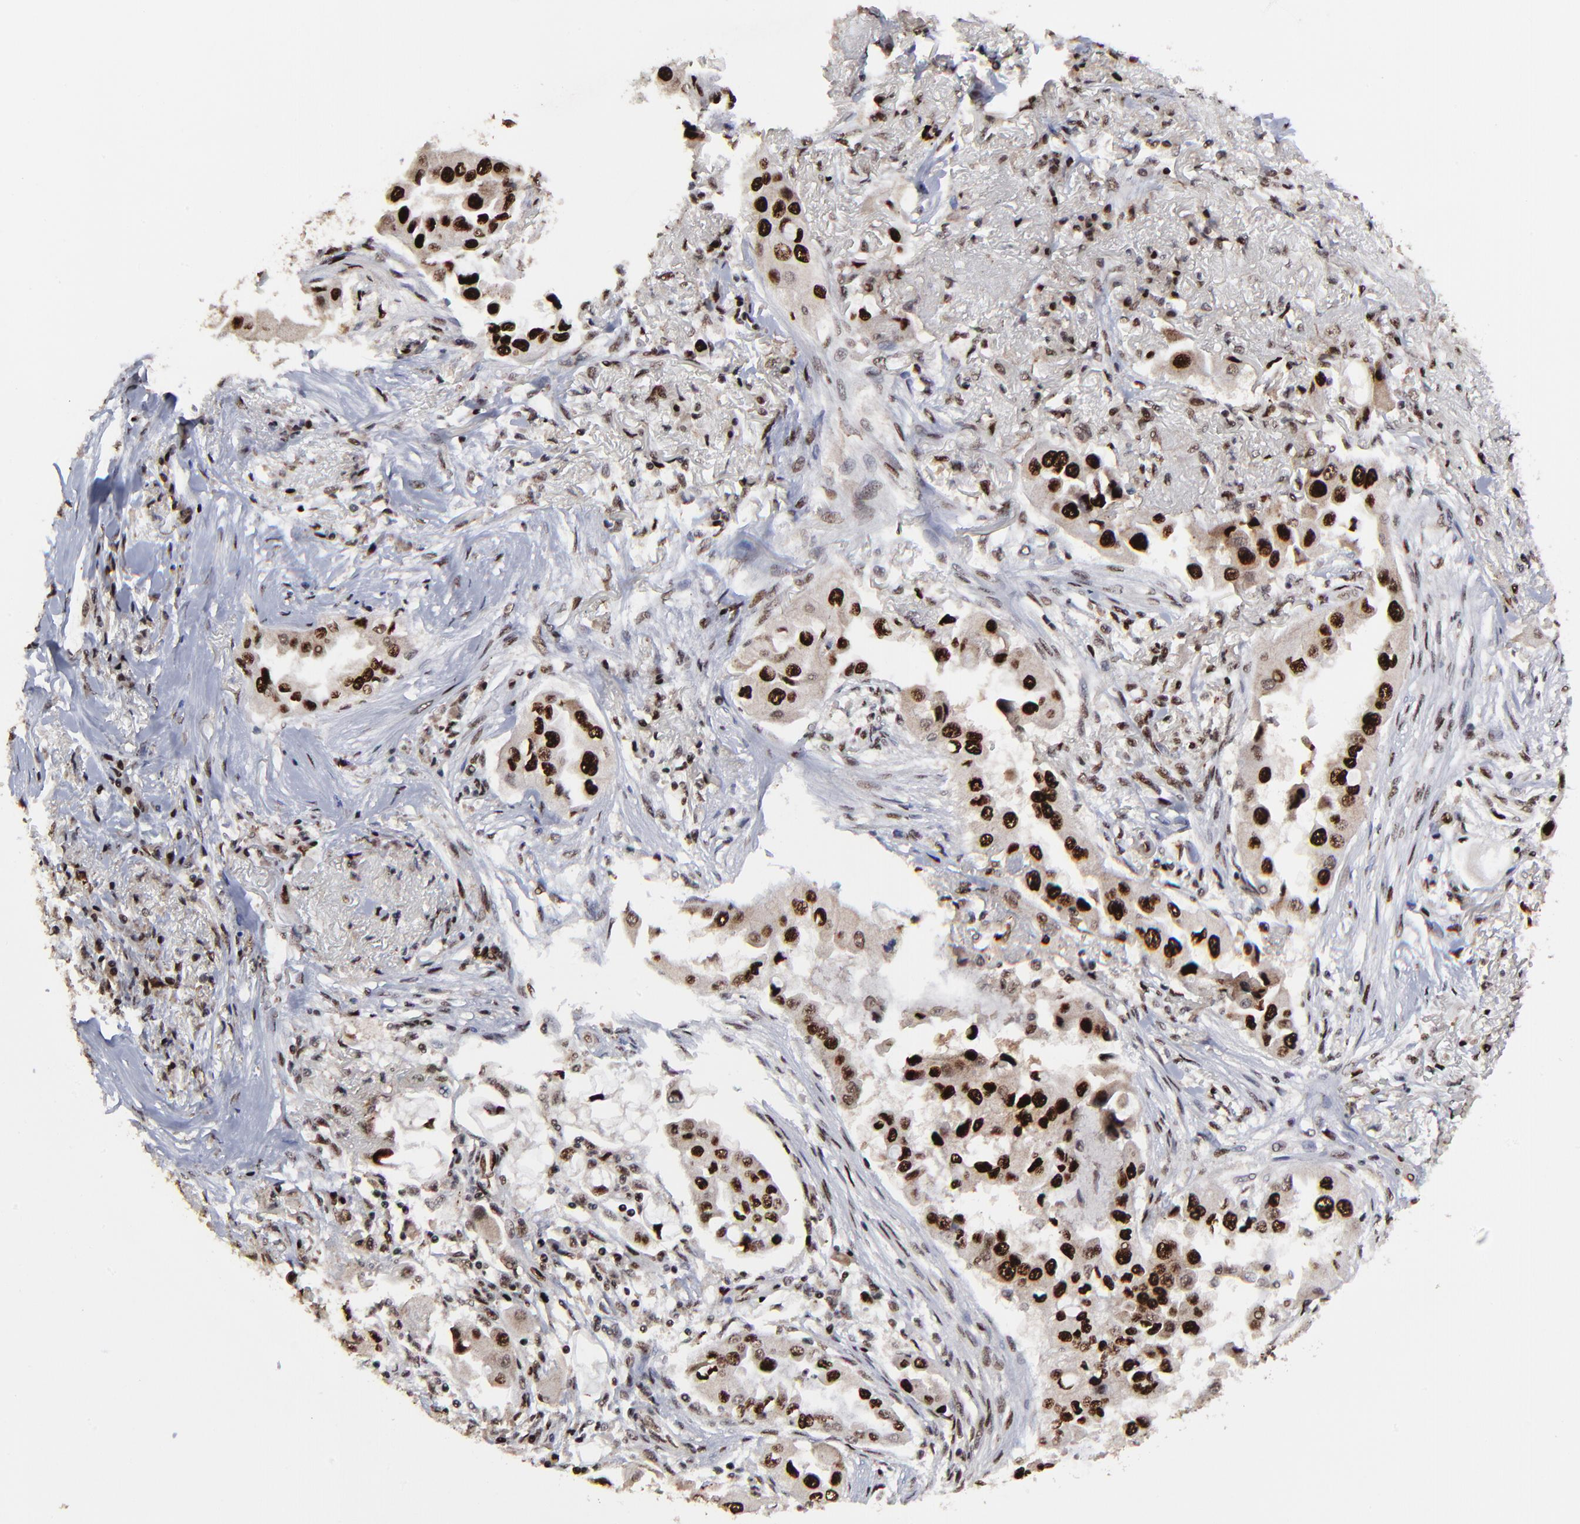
{"staining": {"intensity": "strong", "quantity": ">75%", "location": "nuclear"}, "tissue": "lung cancer", "cell_type": "Tumor cells", "image_type": "cancer", "snomed": [{"axis": "morphology", "description": "Adenocarcinoma, NOS"}, {"axis": "topography", "description": "Lung"}], "caption": "Immunohistochemistry micrograph of human lung adenocarcinoma stained for a protein (brown), which exhibits high levels of strong nuclear positivity in about >75% of tumor cells.", "gene": "RBM22", "patient": {"sex": "female", "age": 76}}